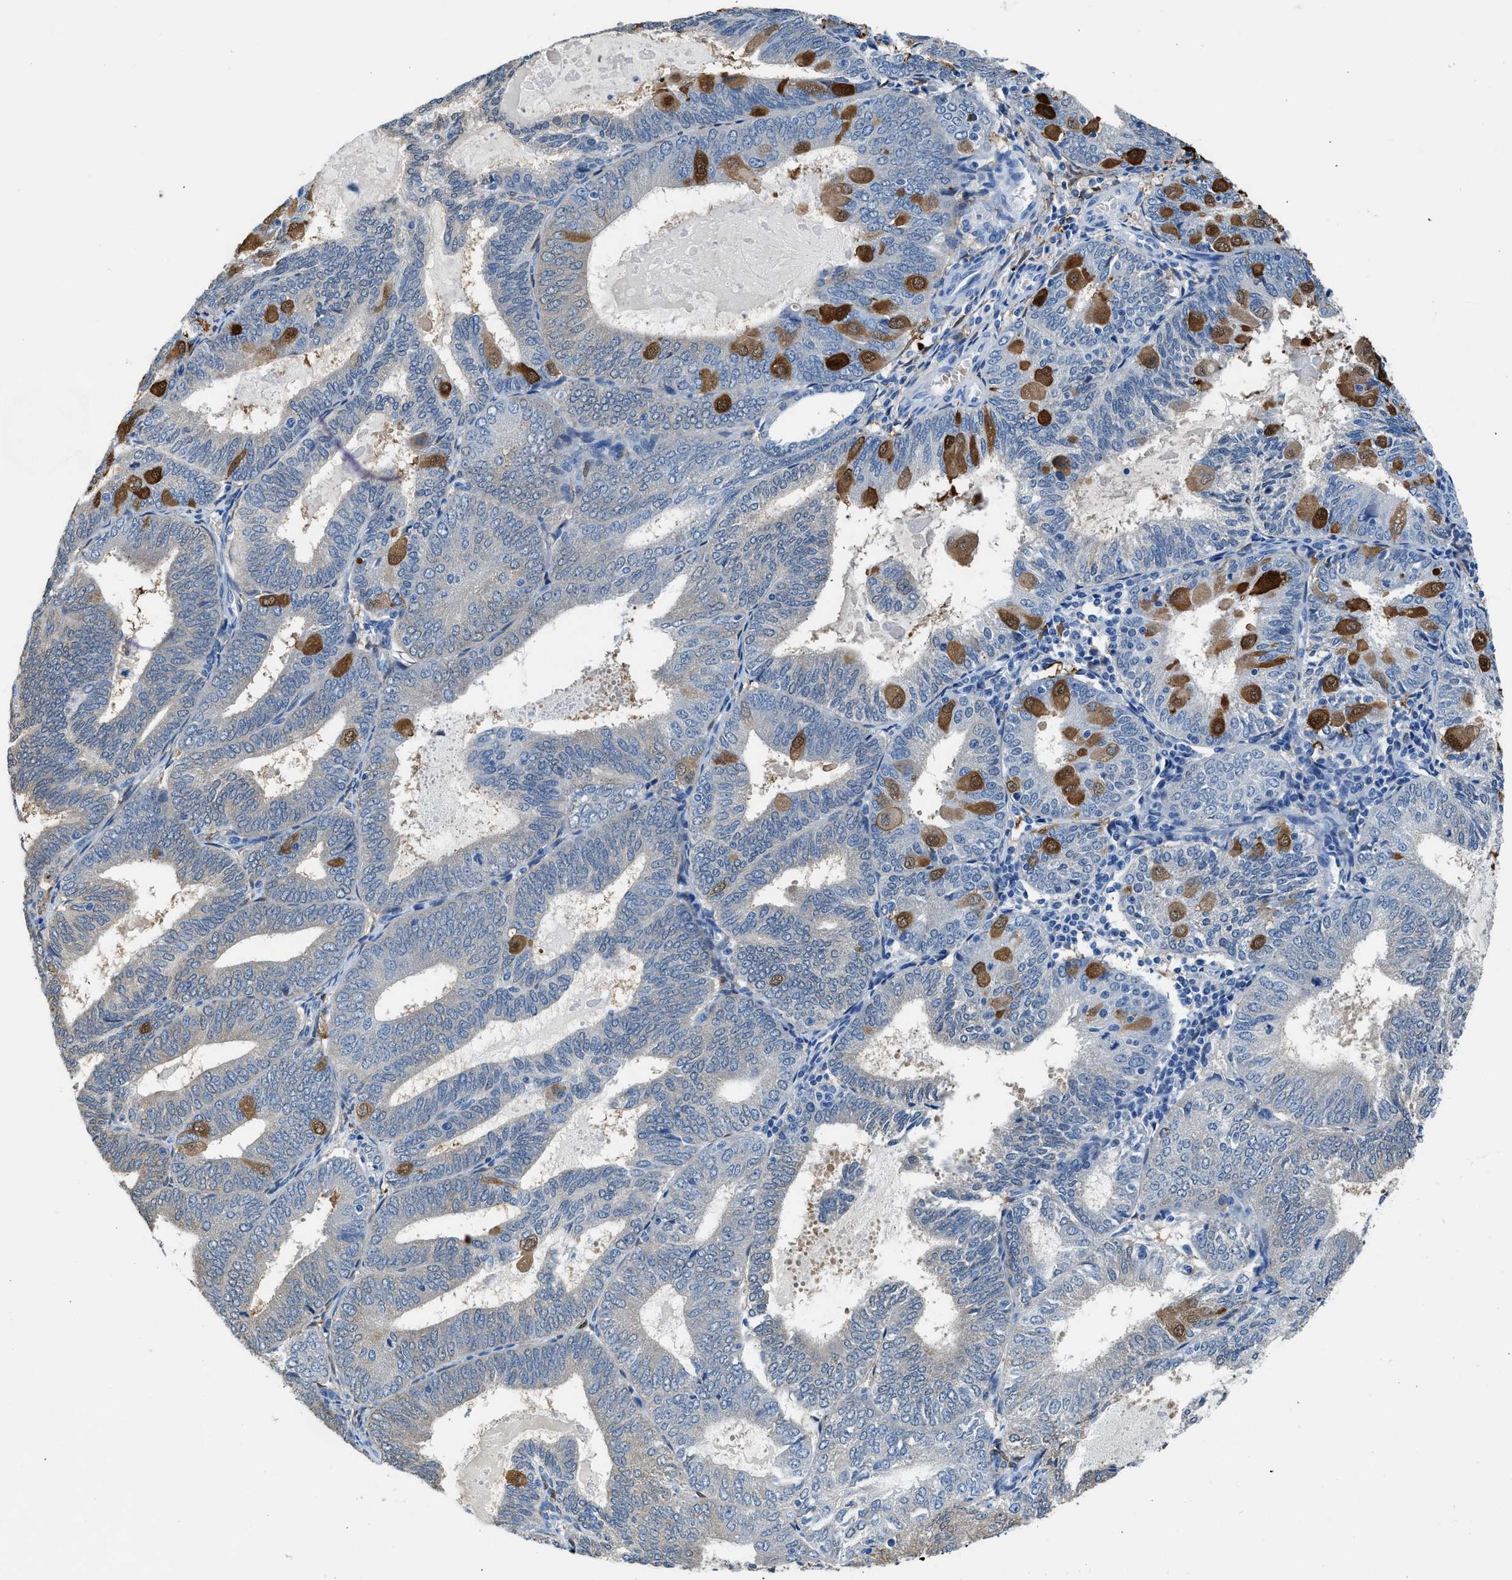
{"staining": {"intensity": "strong", "quantity": "<25%", "location": "cytoplasmic/membranous"}, "tissue": "endometrial cancer", "cell_type": "Tumor cells", "image_type": "cancer", "snomed": [{"axis": "morphology", "description": "Adenocarcinoma, NOS"}, {"axis": "topography", "description": "Endometrium"}], "caption": "Protein analysis of adenocarcinoma (endometrial) tissue displays strong cytoplasmic/membranous positivity in about <25% of tumor cells.", "gene": "FADS6", "patient": {"sex": "female", "age": 81}}